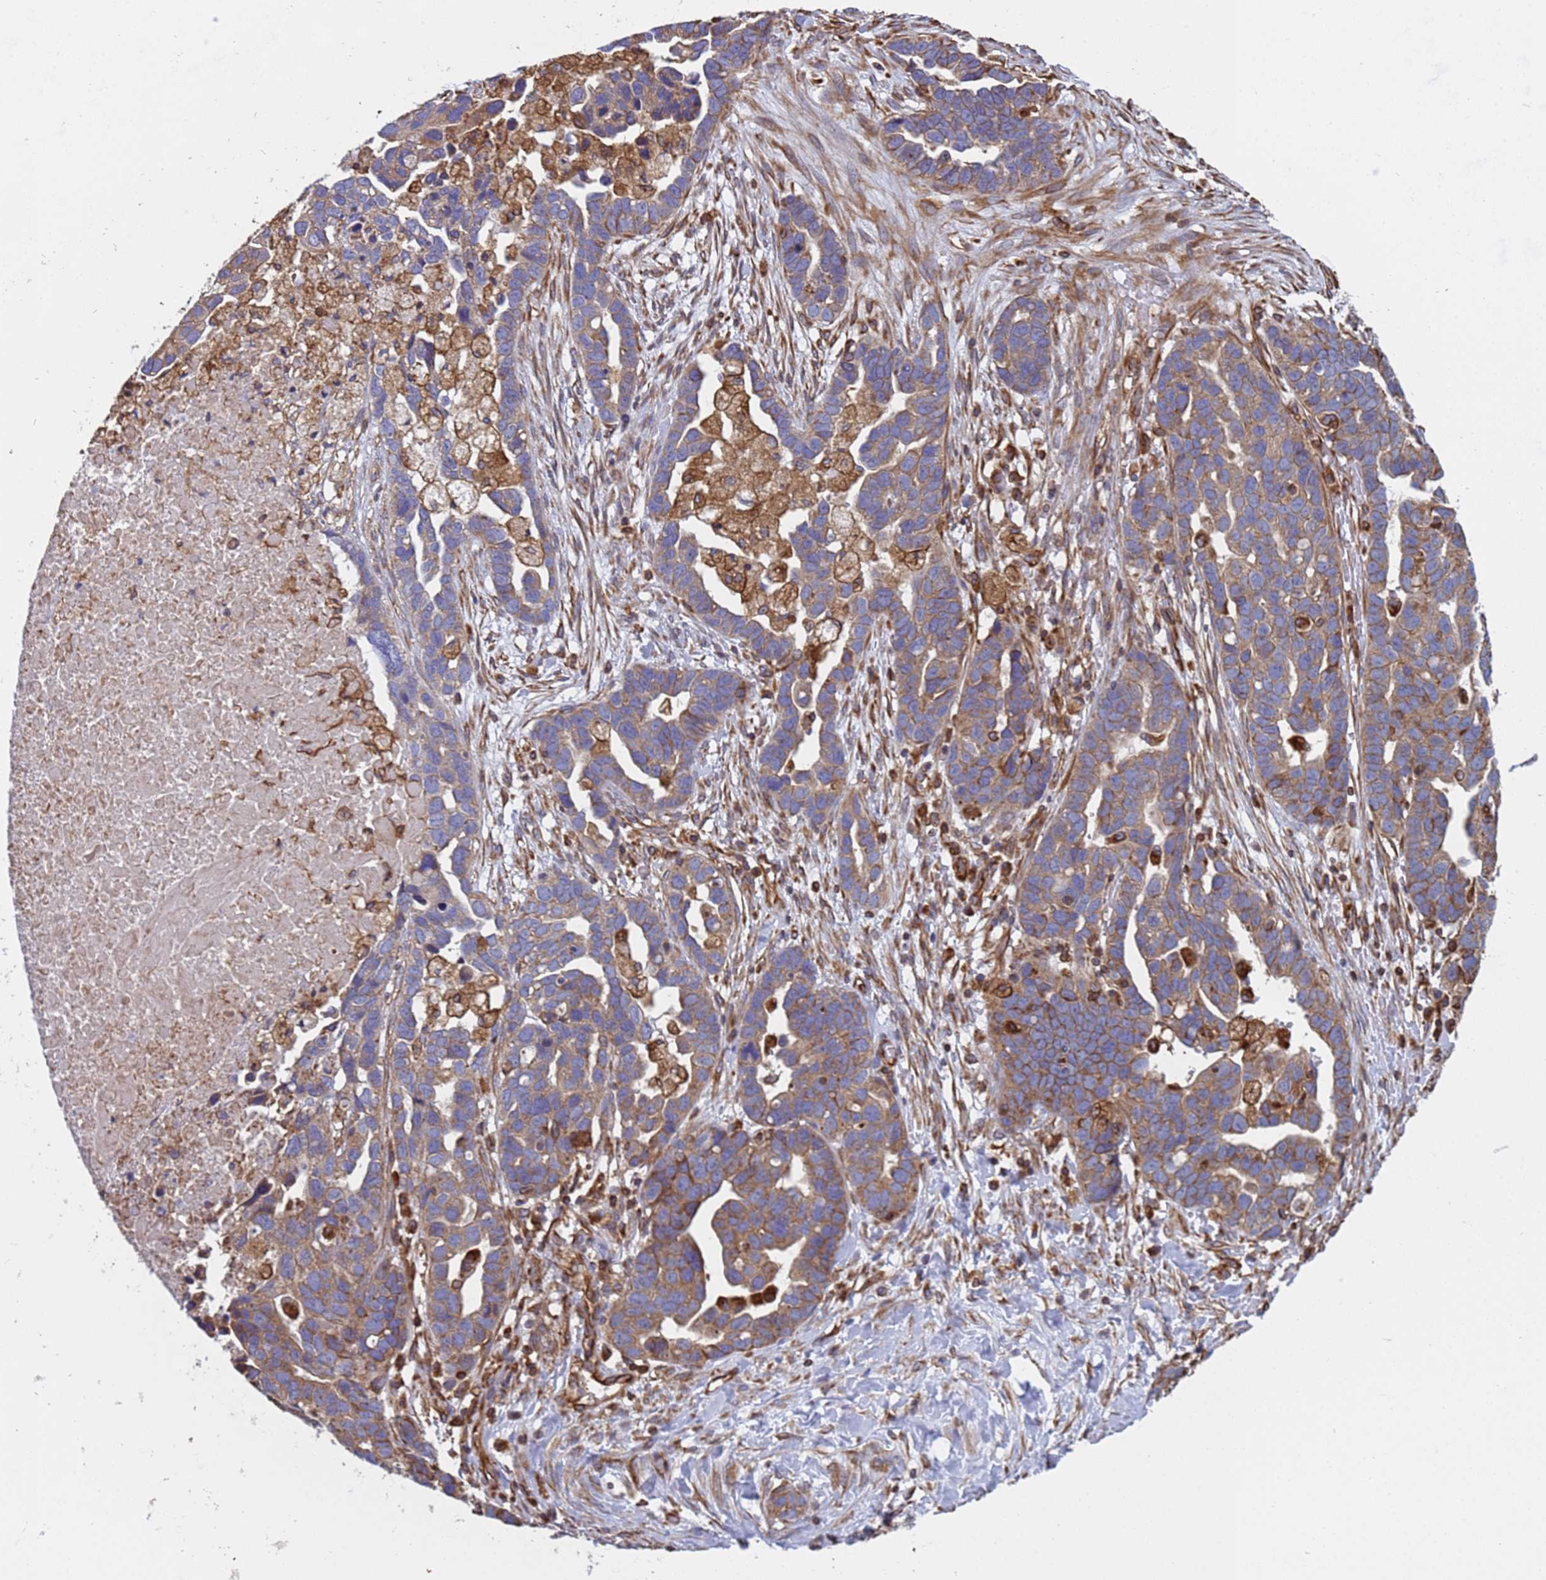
{"staining": {"intensity": "moderate", "quantity": "25%-75%", "location": "cytoplasmic/membranous"}, "tissue": "ovarian cancer", "cell_type": "Tumor cells", "image_type": "cancer", "snomed": [{"axis": "morphology", "description": "Cystadenocarcinoma, serous, NOS"}, {"axis": "topography", "description": "Ovary"}], "caption": "The micrograph reveals staining of serous cystadenocarcinoma (ovarian), revealing moderate cytoplasmic/membranous protein expression (brown color) within tumor cells. (DAB (3,3'-diaminobenzidine) IHC with brightfield microscopy, high magnification).", "gene": "NUDT12", "patient": {"sex": "female", "age": 54}}